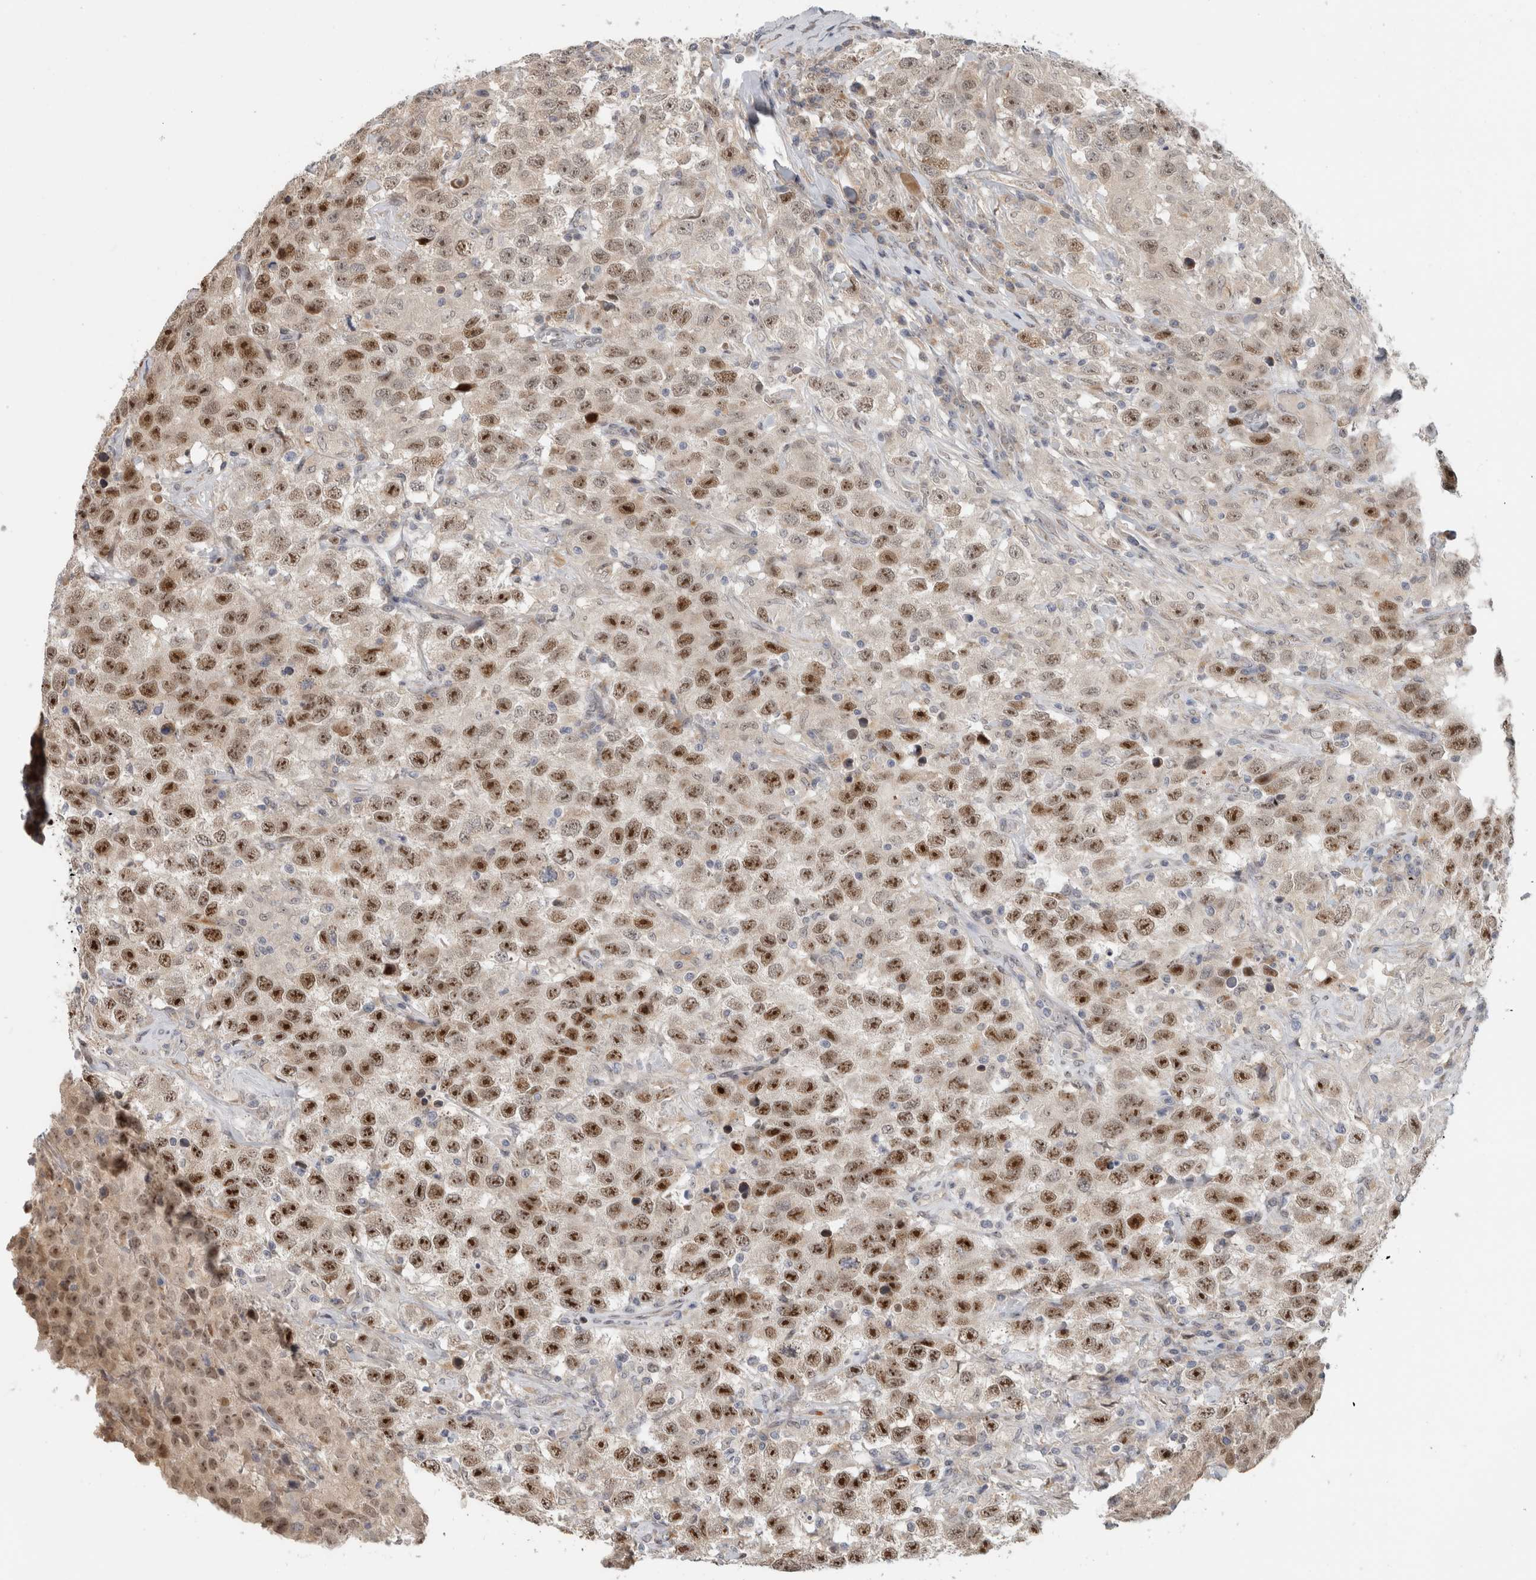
{"staining": {"intensity": "strong", "quantity": ">75%", "location": "nuclear"}, "tissue": "testis cancer", "cell_type": "Tumor cells", "image_type": "cancer", "snomed": [{"axis": "morphology", "description": "Seminoma, NOS"}, {"axis": "topography", "description": "Testis"}], "caption": "High-magnification brightfield microscopy of testis cancer (seminoma) stained with DAB (3,3'-diaminobenzidine) (brown) and counterstained with hematoxylin (blue). tumor cells exhibit strong nuclear staining is identified in approximately>75% of cells.", "gene": "NAB2", "patient": {"sex": "male", "age": 41}}